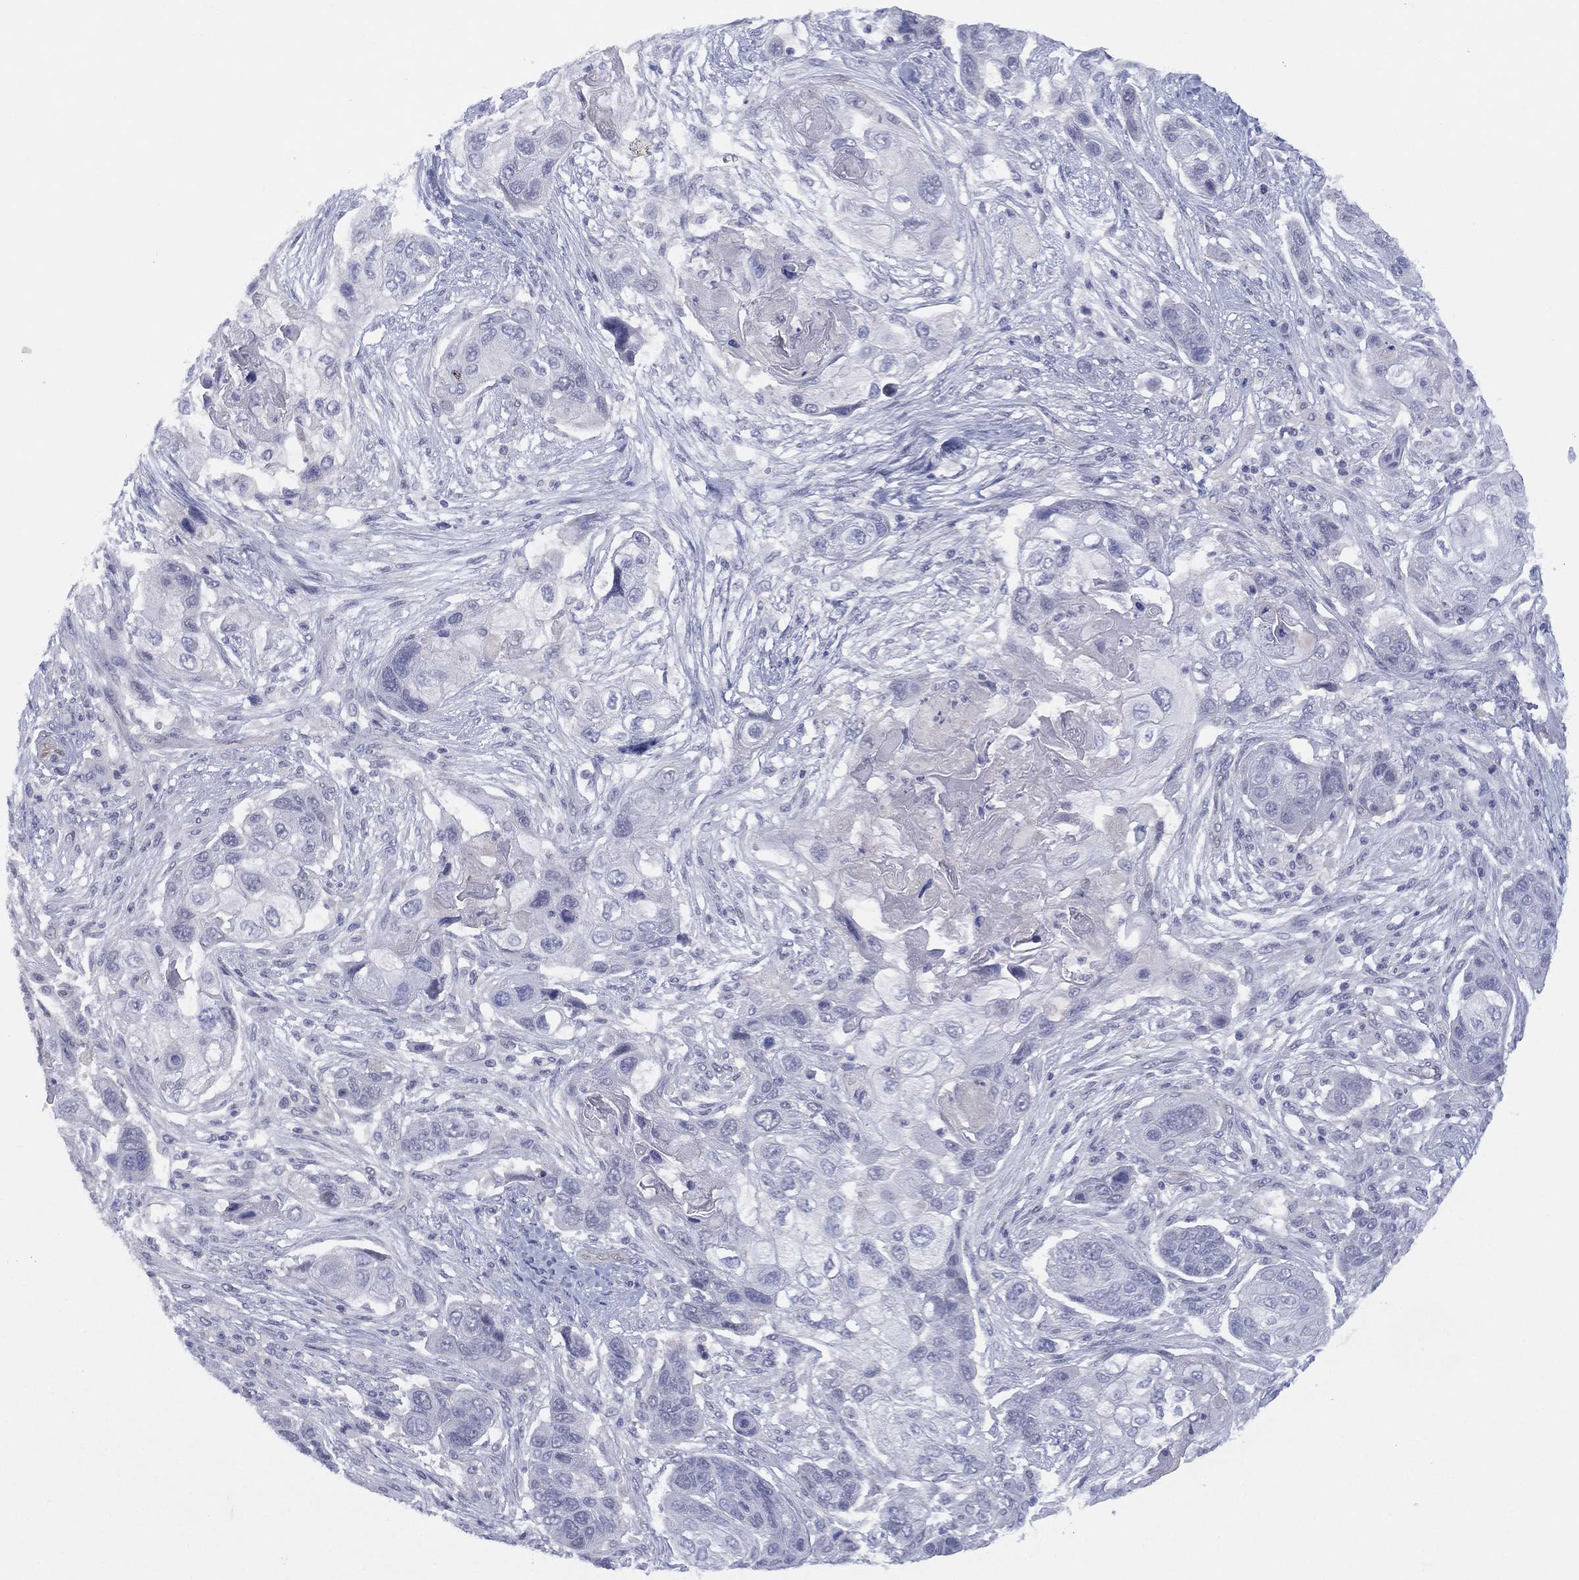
{"staining": {"intensity": "negative", "quantity": "none", "location": "none"}, "tissue": "lung cancer", "cell_type": "Tumor cells", "image_type": "cancer", "snomed": [{"axis": "morphology", "description": "Squamous cell carcinoma, NOS"}, {"axis": "topography", "description": "Lung"}], "caption": "Squamous cell carcinoma (lung) was stained to show a protein in brown. There is no significant staining in tumor cells. (Brightfield microscopy of DAB immunohistochemistry at high magnification).", "gene": "DDAH1", "patient": {"sex": "male", "age": 69}}